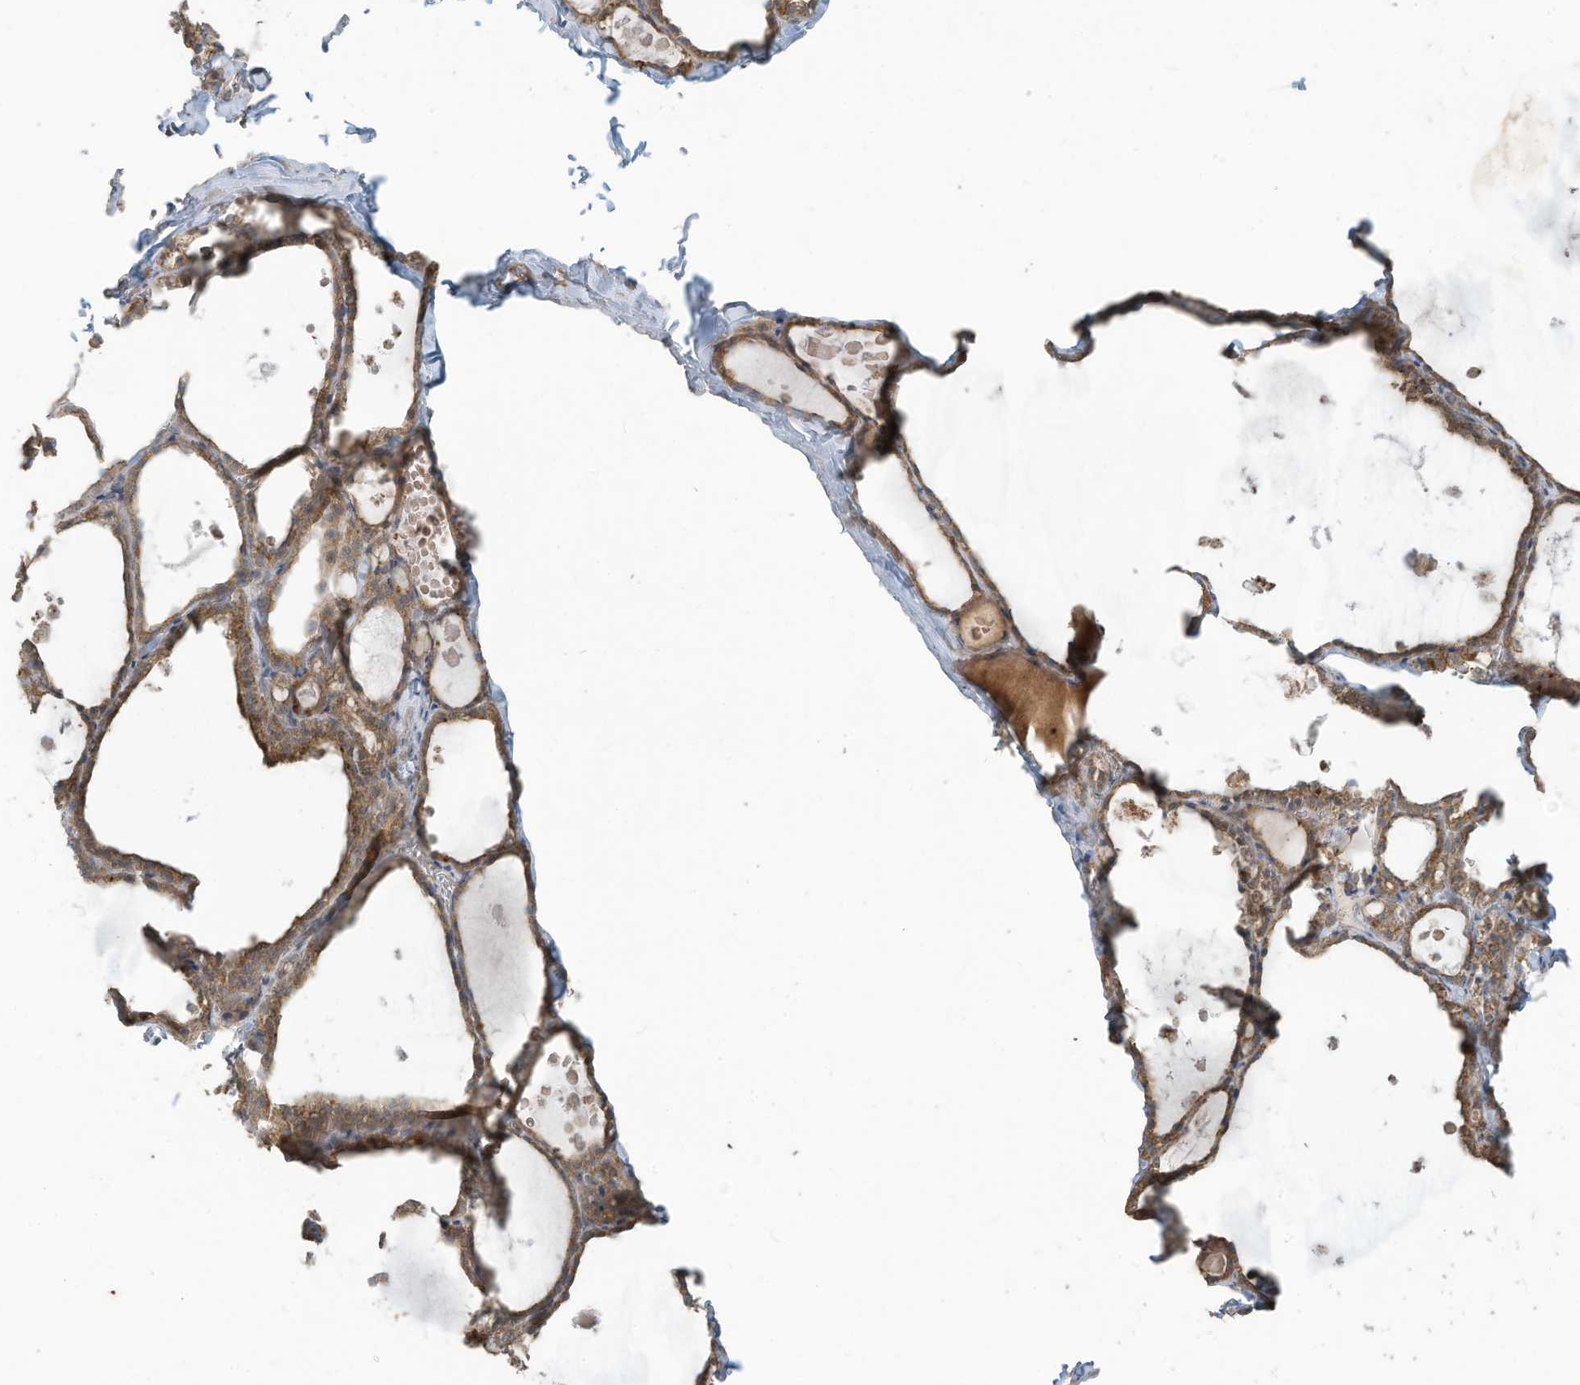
{"staining": {"intensity": "moderate", "quantity": ">75%", "location": "cytoplasmic/membranous"}, "tissue": "thyroid gland", "cell_type": "Glandular cells", "image_type": "normal", "snomed": [{"axis": "morphology", "description": "Normal tissue, NOS"}, {"axis": "topography", "description": "Thyroid gland"}], "caption": "Immunohistochemical staining of unremarkable thyroid gland demonstrates moderate cytoplasmic/membranous protein expression in about >75% of glandular cells.", "gene": "MAGIX", "patient": {"sex": "male", "age": 56}}